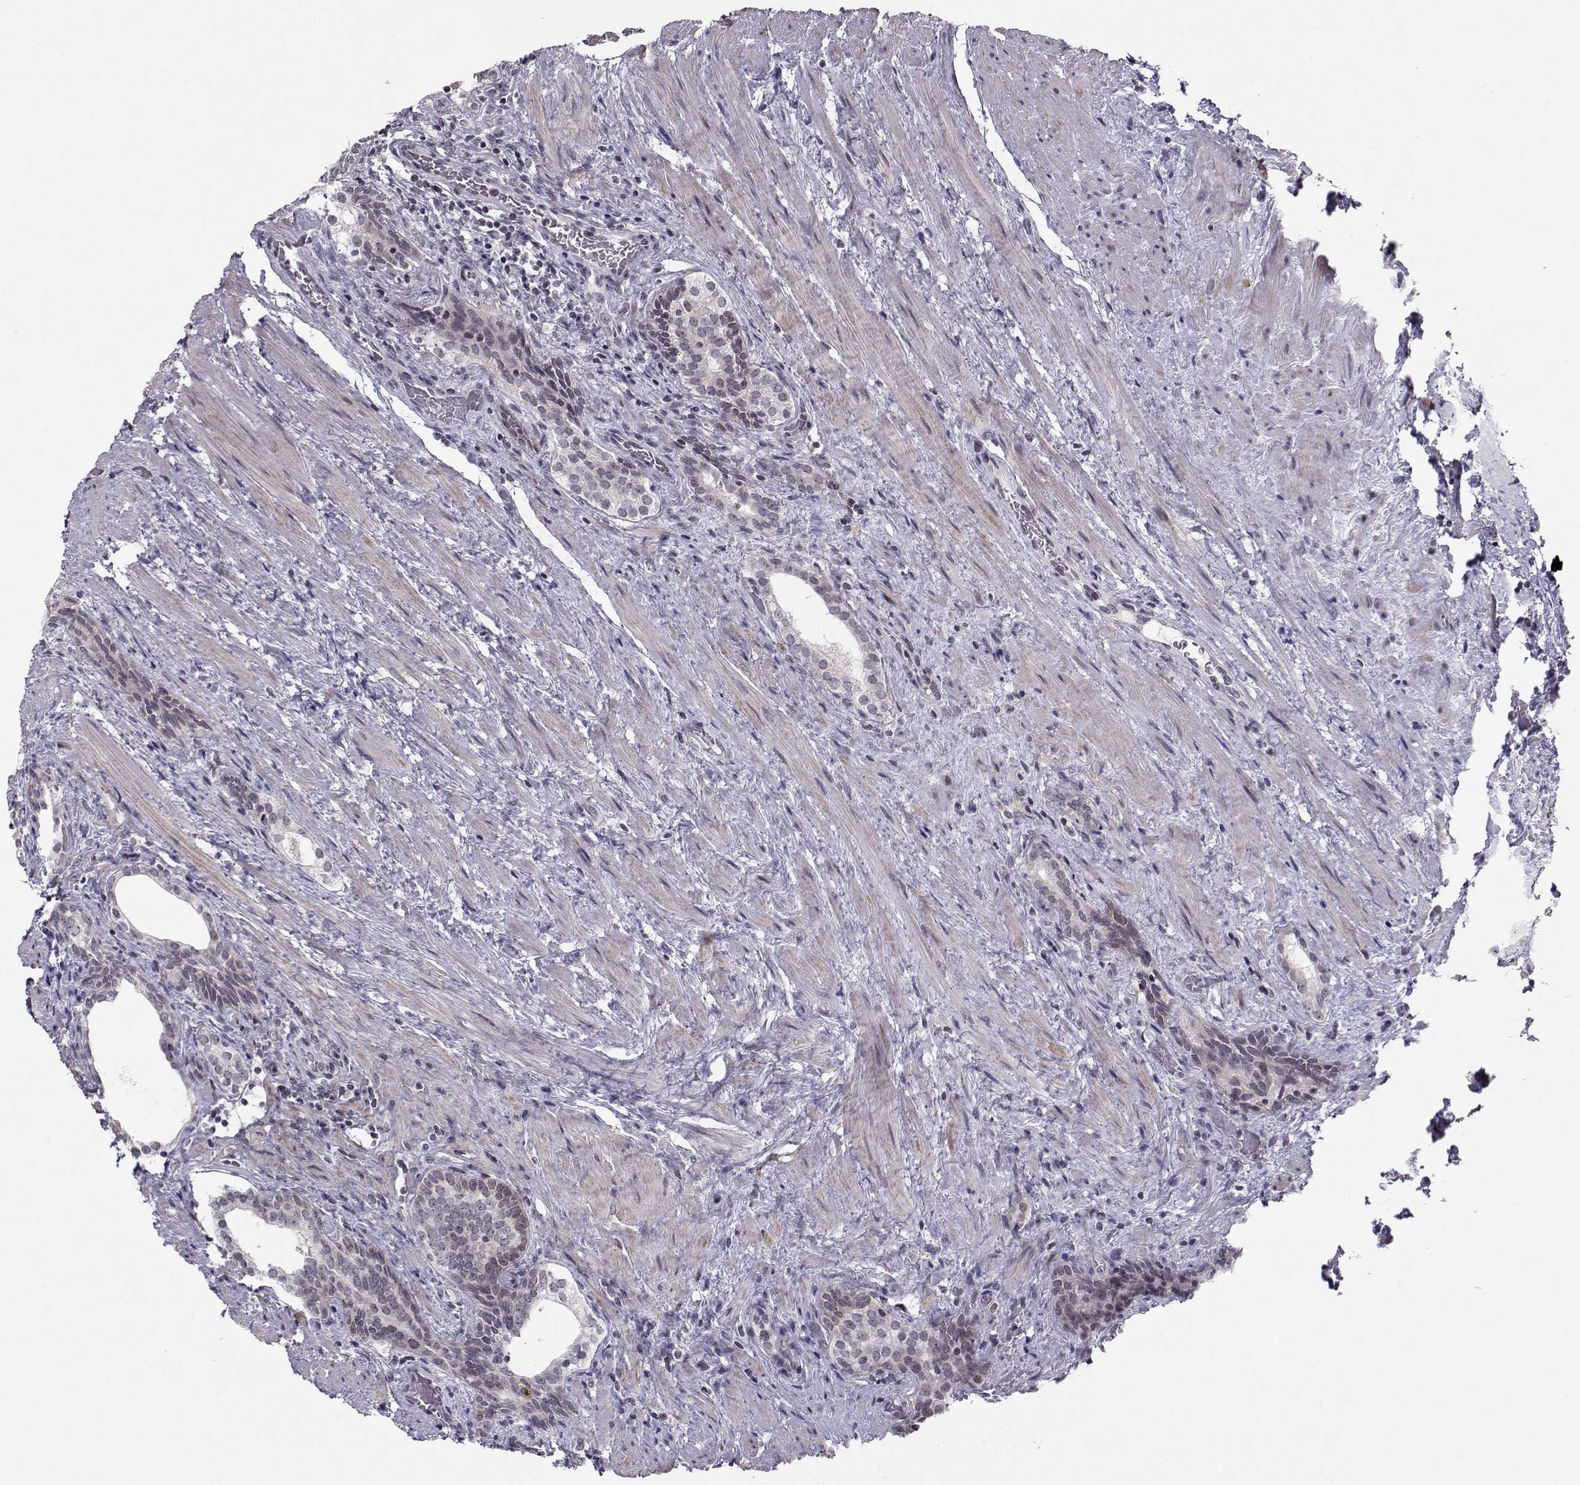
{"staining": {"intensity": "negative", "quantity": "none", "location": "none"}, "tissue": "prostate cancer", "cell_type": "Tumor cells", "image_type": "cancer", "snomed": [{"axis": "morphology", "description": "Adenocarcinoma, NOS"}, {"axis": "morphology", "description": "Adenocarcinoma, High grade"}, {"axis": "topography", "description": "Prostate"}], "caption": "Tumor cells are negative for protein expression in human prostate cancer (high-grade adenocarcinoma). The staining was performed using DAB to visualize the protein expression in brown, while the nuclei were stained in blue with hematoxylin (Magnification: 20x).", "gene": "MARCHF4", "patient": {"sex": "male", "age": 61}}